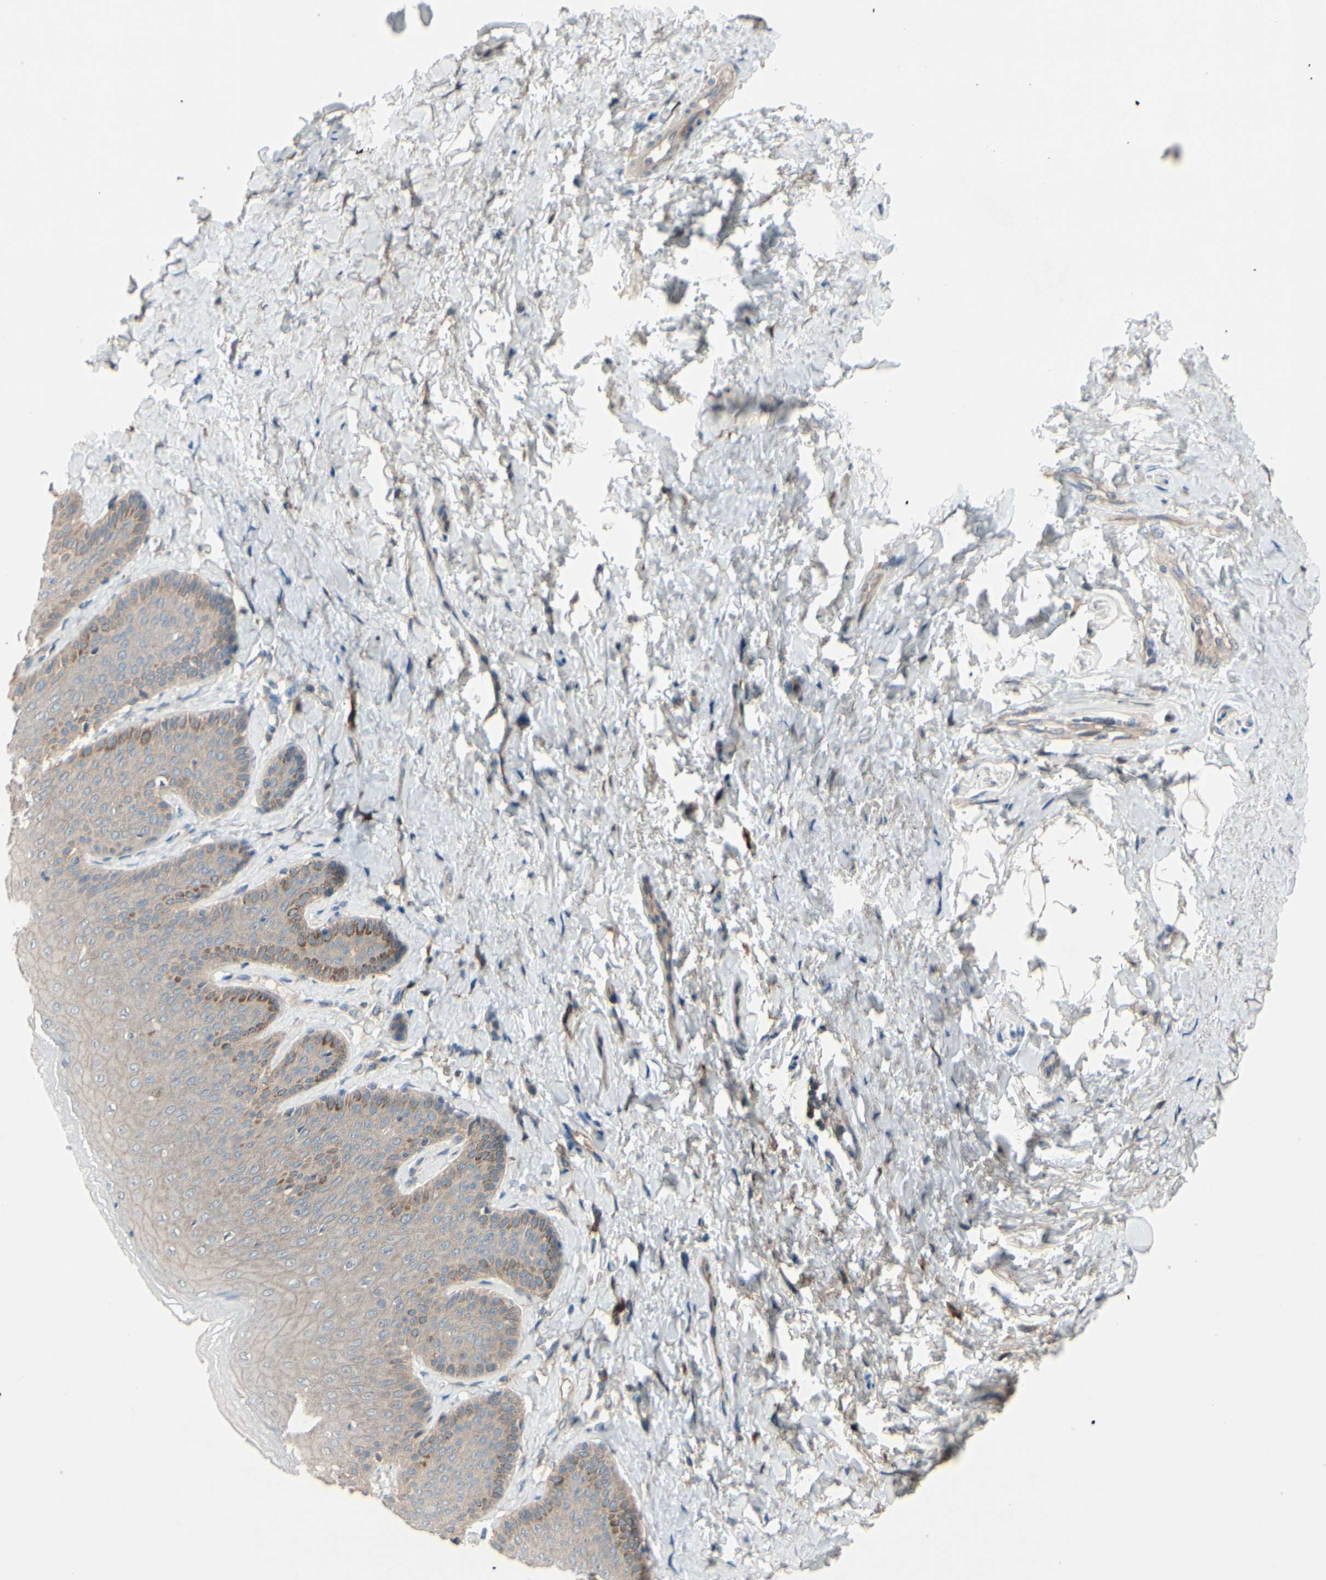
{"staining": {"intensity": "moderate", "quantity": ">75%", "location": "cytoplasmic/membranous"}, "tissue": "skin", "cell_type": "Epidermal cells", "image_type": "normal", "snomed": [{"axis": "morphology", "description": "Normal tissue, NOS"}, {"axis": "topography", "description": "Anal"}], "caption": "Immunohistochemical staining of normal human skin demonstrates medium levels of moderate cytoplasmic/membranous expression in about >75% of epidermal cells. The protein is stained brown, and the nuclei are stained in blue (DAB (3,3'-diaminobenzidine) IHC with brightfield microscopy, high magnification).", "gene": "ICAM5", "patient": {"sex": "male", "age": 69}}